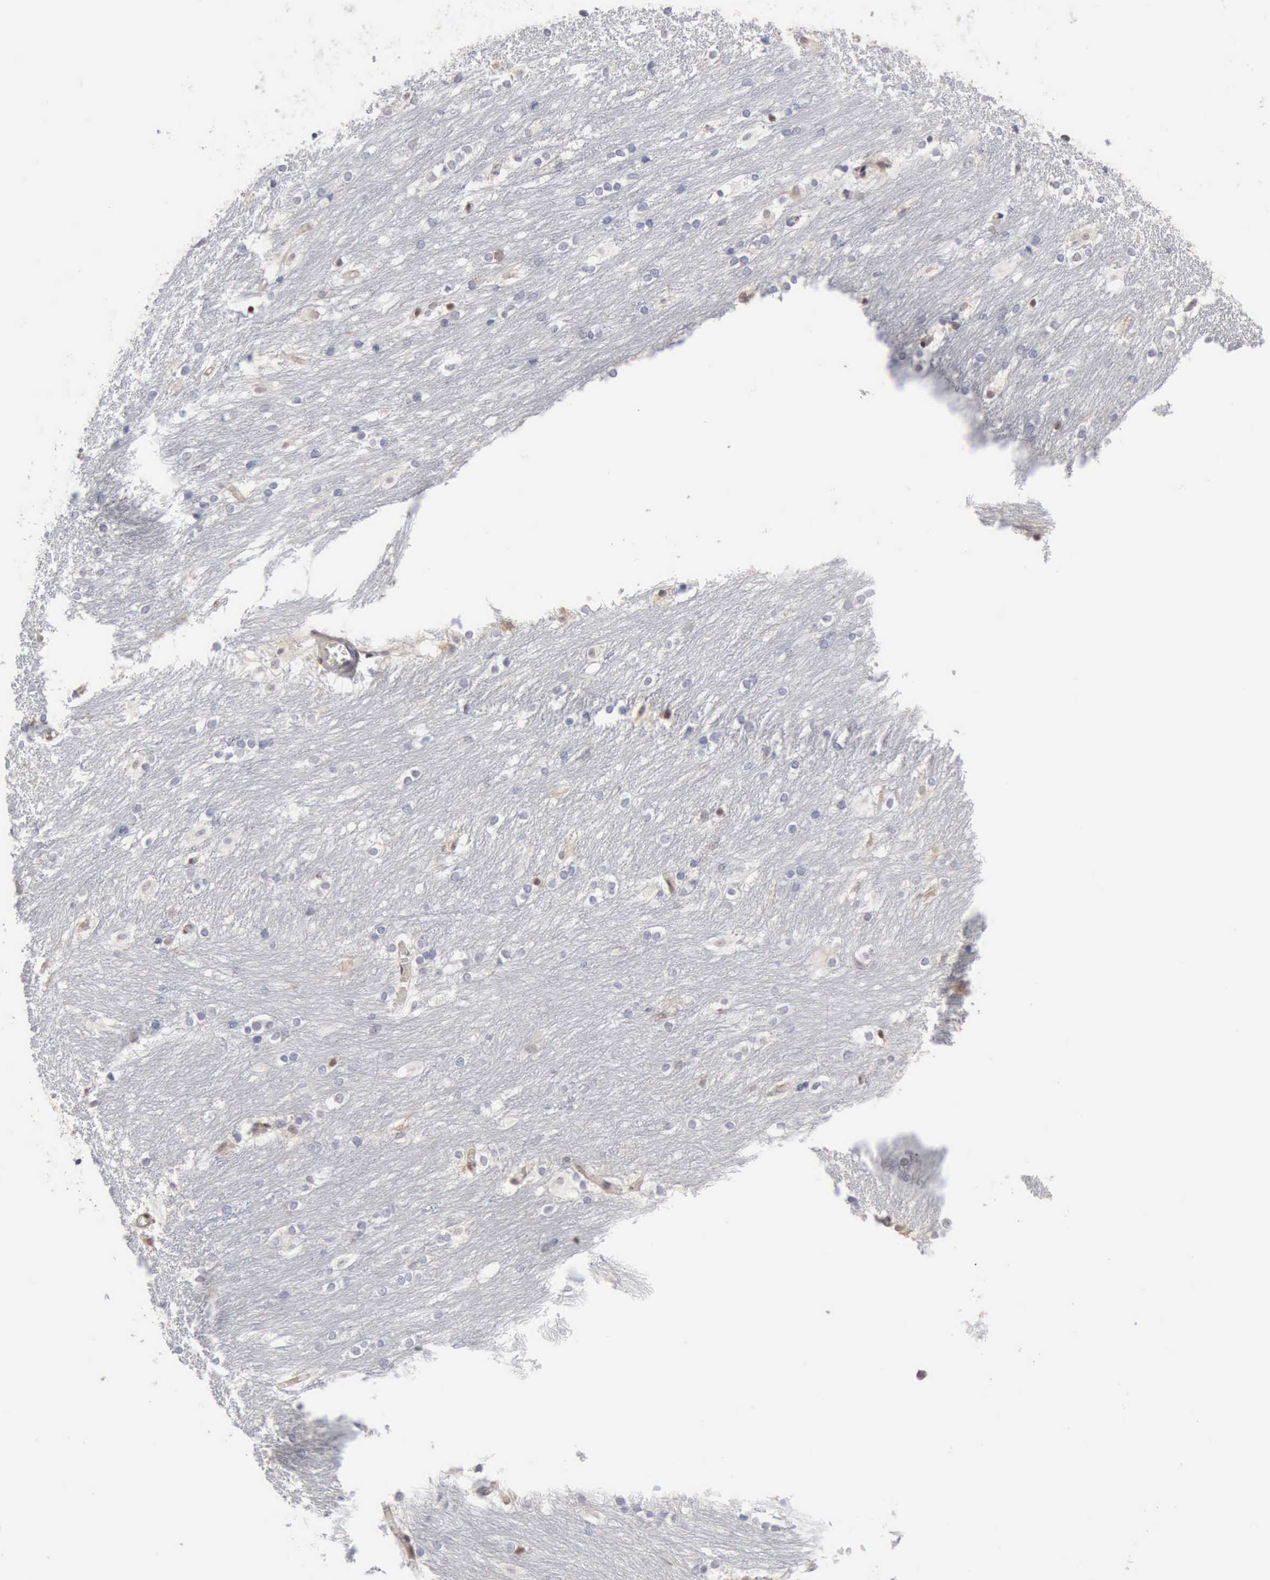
{"staining": {"intensity": "negative", "quantity": "none", "location": "none"}, "tissue": "caudate", "cell_type": "Glial cells", "image_type": "normal", "snomed": [{"axis": "morphology", "description": "Normal tissue, NOS"}, {"axis": "topography", "description": "Lateral ventricle wall"}], "caption": "Glial cells show no significant protein positivity in benign caudate. (Brightfield microscopy of DAB (3,3'-diaminobenzidine) IHC at high magnification).", "gene": "STAT1", "patient": {"sex": "female", "age": 19}}